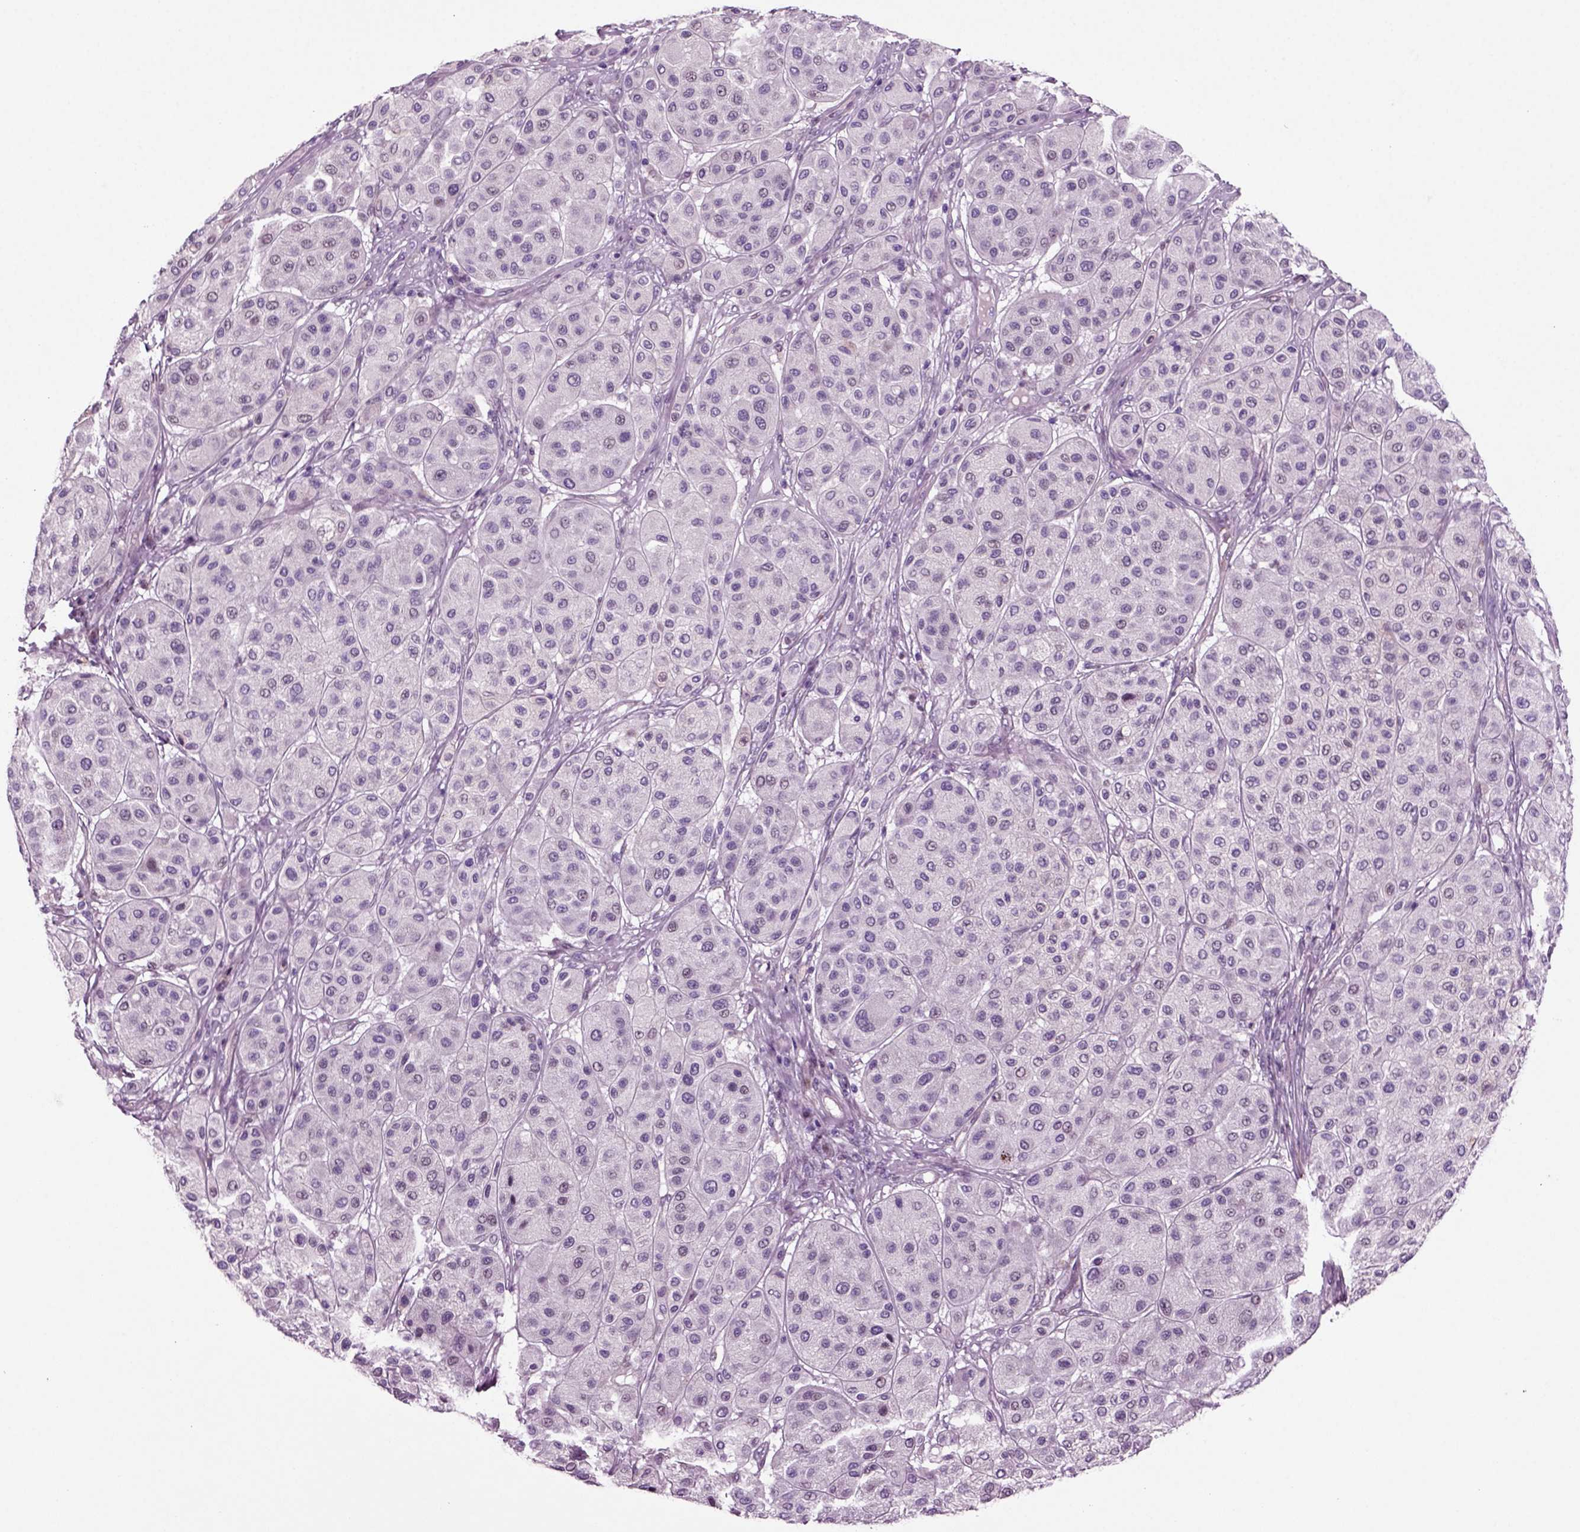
{"staining": {"intensity": "negative", "quantity": "none", "location": "none"}, "tissue": "melanoma", "cell_type": "Tumor cells", "image_type": "cancer", "snomed": [{"axis": "morphology", "description": "Malignant melanoma, Metastatic site"}, {"axis": "topography", "description": "Smooth muscle"}], "caption": "IHC photomicrograph of malignant melanoma (metastatic site) stained for a protein (brown), which shows no staining in tumor cells. The staining is performed using DAB (3,3'-diaminobenzidine) brown chromogen with nuclei counter-stained in using hematoxylin.", "gene": "ARID3A", "patient": {"sex": "male", "age": 41}}